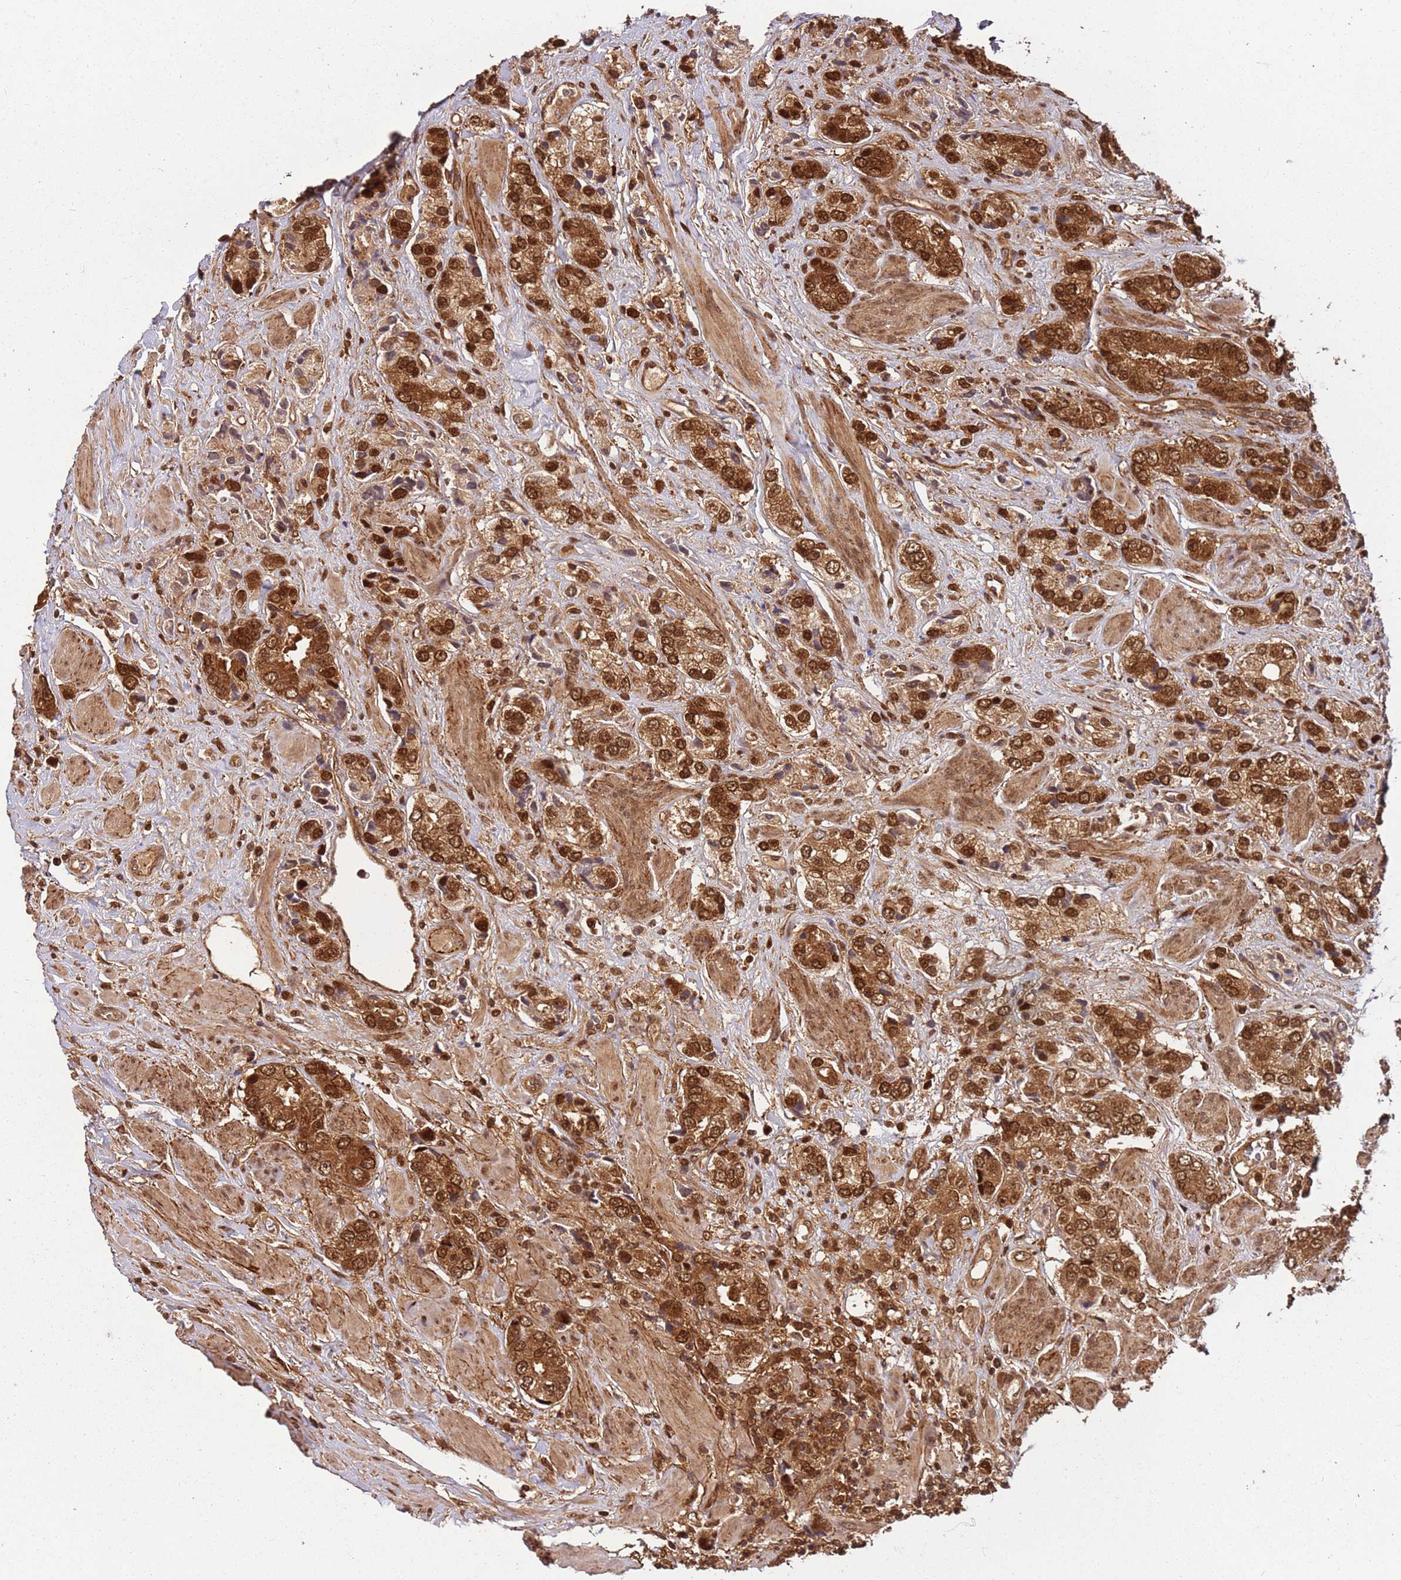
{"staining": {"intensity": "strong", "quantity": ">75%", "location": "cytoplasmic/membranous,nuclear"}, "tissue": "prostate cancer", "cell_type": "Tumor cells", "image_type": "cancer", "snomed": [{"axis": "morphology", "description": "Adenocarcinoma, High grade"}, {"axis": "topography", "description": "Prostate and seminal vesicle, NOS"}], "caption": "Adenocarcinoma (high-grade) (prostate) stained for a protein demonstrates strong cytoplasmic/membranous and nuclear positivity in tumor cells. Using DAB (brown) and hematoxylin (blue) stains, captured at high magnification using brightfield microscopy.", "gene": "PGLS", "patient": {"sex": "male", "age": 64}}